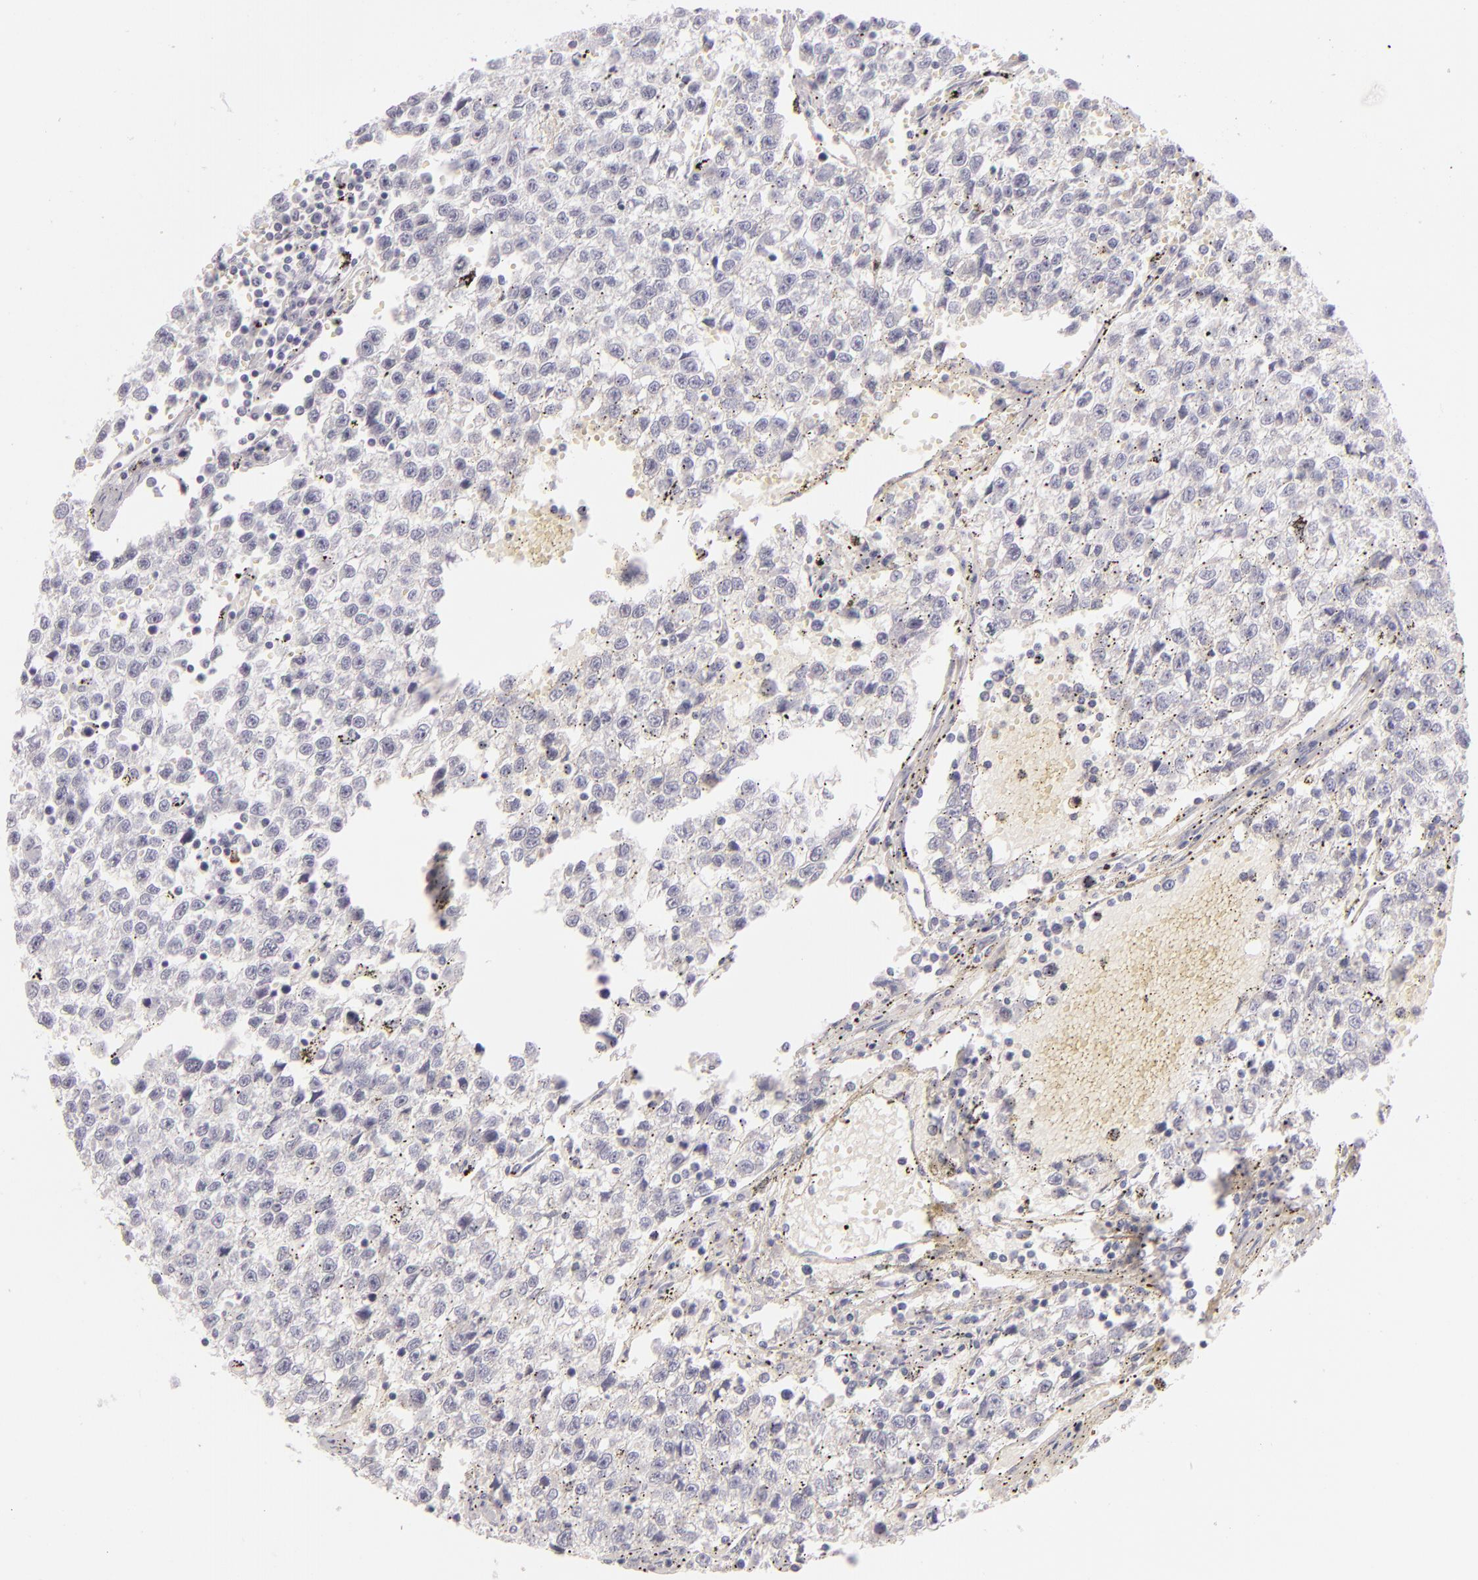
{"staining": {"intensity": "negative", "quantity": "none", "location": "none"}, "tissue": "testis cancer", "cell_type": "Tumor cells", "image_type": "cancer", "snomed": [{"axis": "morphology", "description": "Seminoma, NOS"}, {"axis": "topography", "description": "Testis"}], "caption": "The image displays no significant positivity in tumor cells of testis cancer.", "gene": "CD207", "patient": {"sex": "male", "age": 35}}